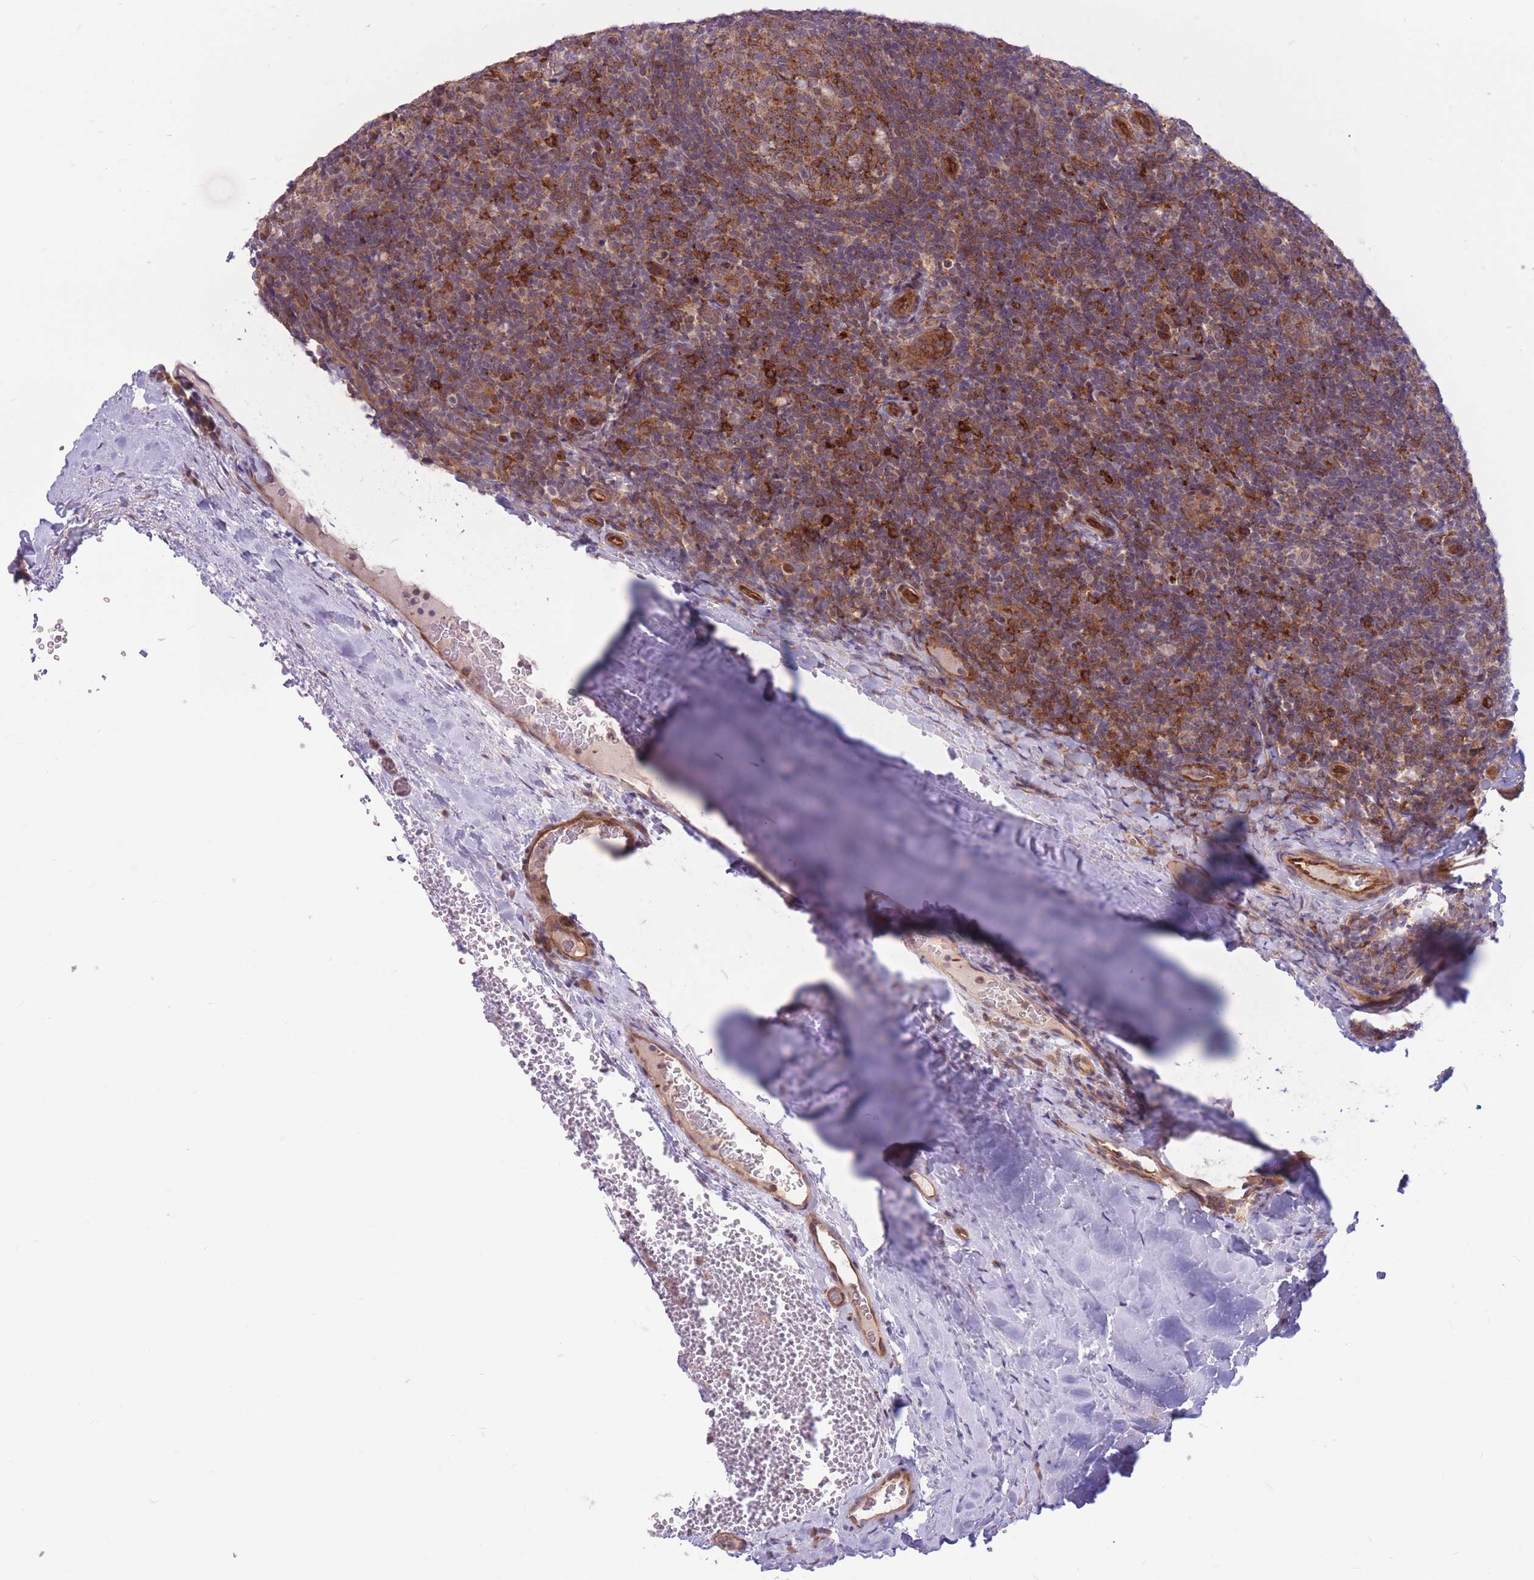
{"staining": {"intensity": "strong", "quantity": ">75%", "location": "cytoplasmic/membranous"}, "tissue": "tonsil", "cell_type": "Germinal center cells", "image_type": "normal", "snomed": [{"axis": "morphology", "description": "Normal tissue, NOS"}, {"axis": "topography", "description": "Tonsil"}], "caption": "Normal tonsil demonstrates strong cytoplasmic/membranous staining in approximately >75% of germinal center cells The staining was performed using DAB (3,3'-diaminobenzidine) to visualize the protein expression in brown, while the nuclei were stained in blue with hematoxylin (Magnification: 20x)..", "gene": "TCF20", "patient": {"sex": "male", "age": 17}}